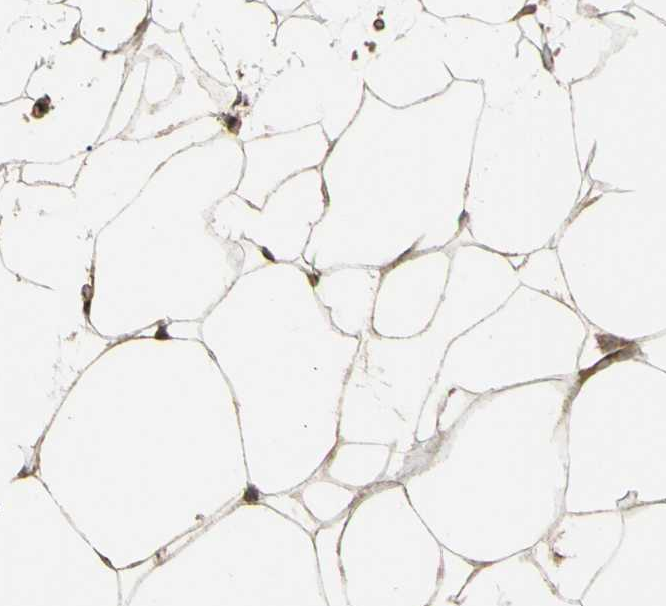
{"staining": {"intensity": "moderate", "quantity": ">75%", "location": "cytoplasmic/membranous"}, "tissue": "adipose tissue", "cell_type": "Adipocytes", "image_type": "normal", "snomed": [{"axis": "morphology", "description": "Normal tissue, NOS"}, {"axis": "topography", "description": "Breast"}, {"axis": "topography", "description": "Adipose tissue"}], "caption": "A medium amount of moderate cytoplasmic/membranous positivity is appreciated in about >75% of adipocytes in unremarkable adipose tissue. (IHC, brightfield microscopy, high magnification).", "gene": "FLII", "patient": {"sex": "female", "age": 25}}